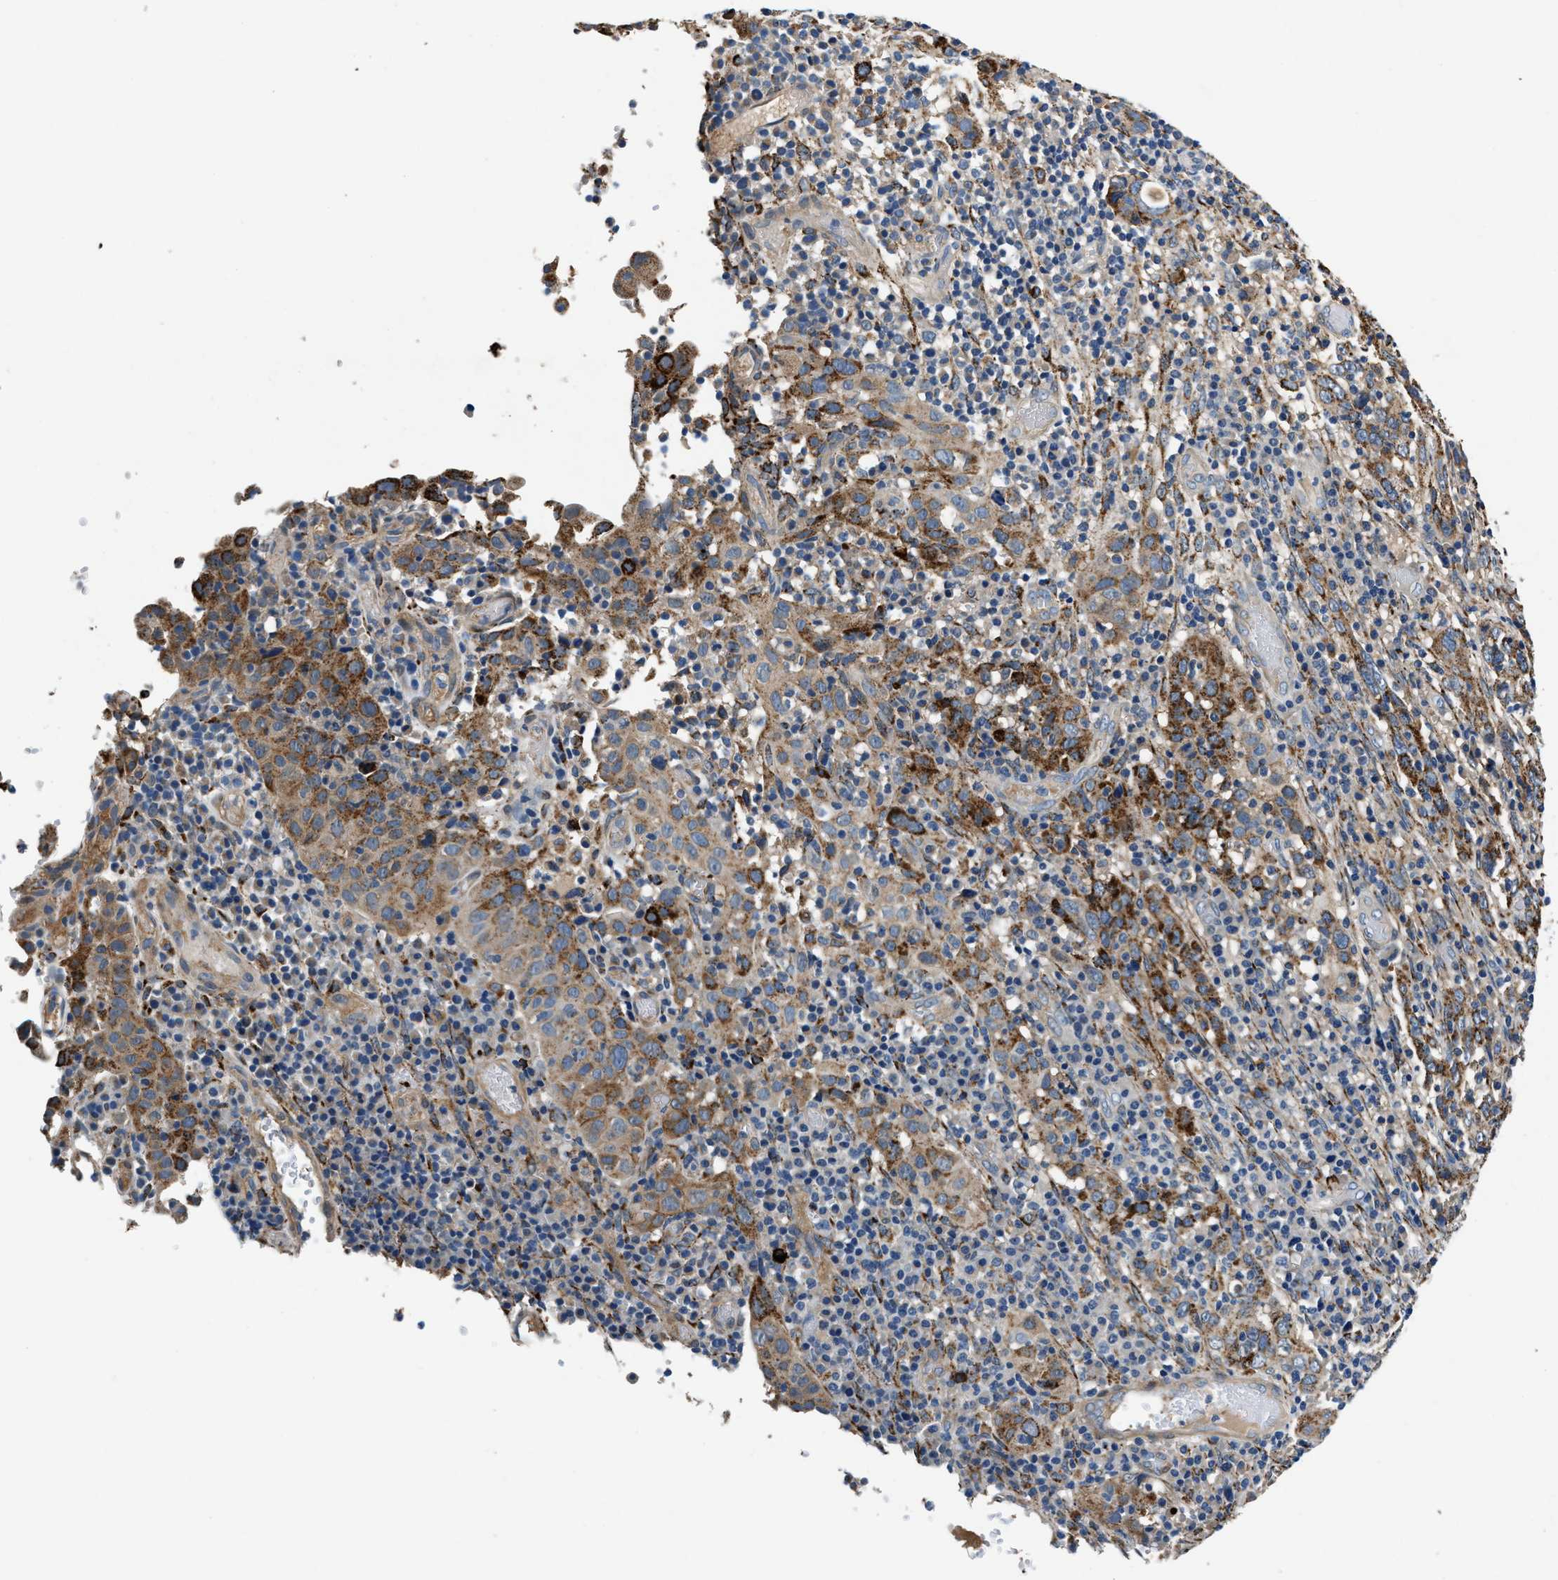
{"staining": {"intensity": "moderate", "quantity": ">75%", "location": "cytoplasmic/membranous"}, "tissue": "cervical cancer", "cell_type": "Tumor cells", "image_type": "cancer", "snomed": [{"axis": "morphology", "description": "Squamous cell carcinoma, NOS"}, {"axis": "topography", "description": "Cervix"}], "caption": "IHC micrograph of human cervical cancer (squamous cell carcinoma) stained for a protein (brown), which reveals medium levels of moderate cytoplasmic/membranous positivity in about >75% of tumor cells.", "gene": "PRTFDC1", "patient": {"sex": "female", "age": 46}}